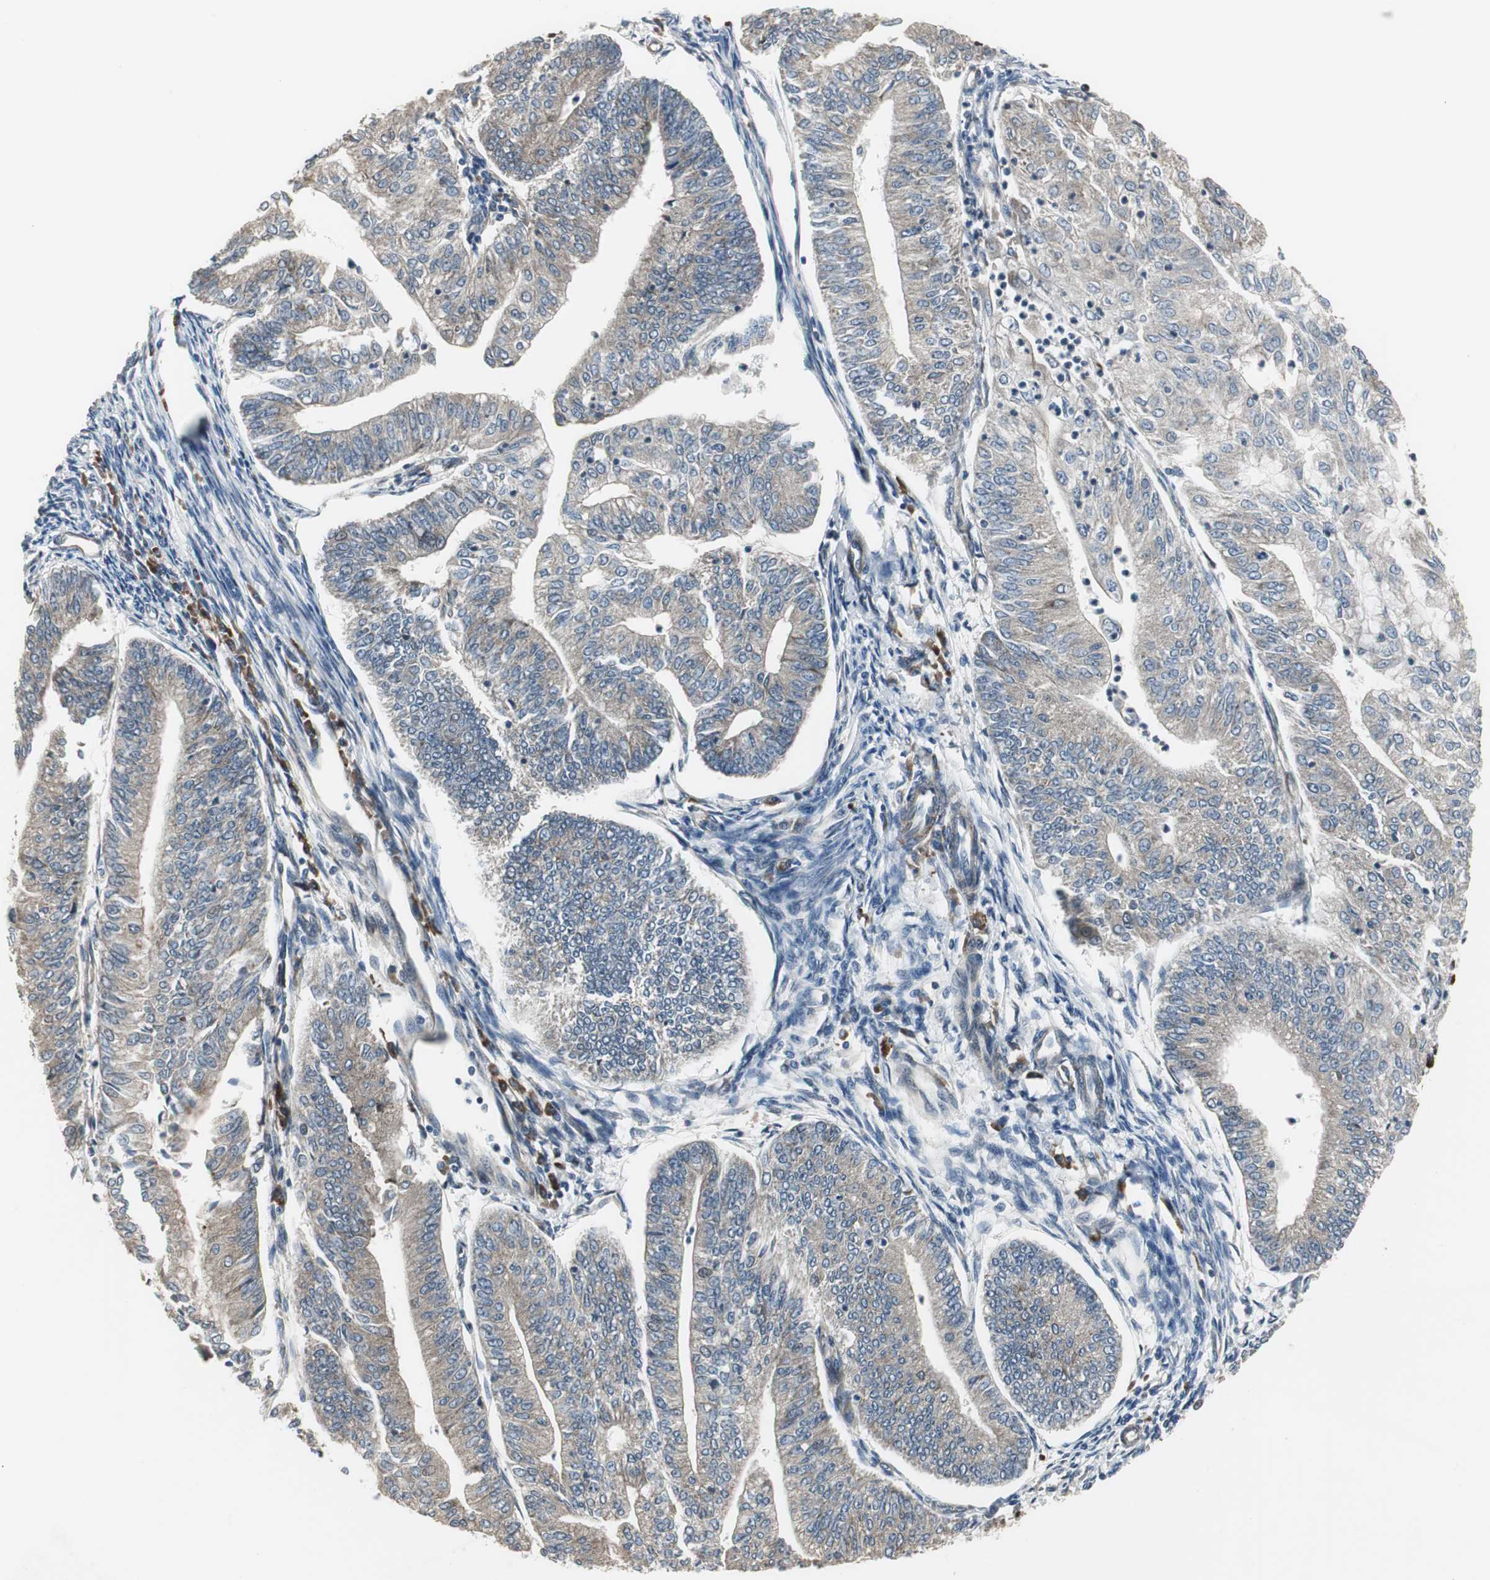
{"staining": {"intensity": "weak", "quantity": "25%-75%", "location": "cytoplasmic/membranous"}, "tissue": "endometrial cancer", "cell_type": "Tumor cells", "image_type": "cancer", "snomed": [{"axis": "morphology", "description": "Adenocarcinoma, NOS"}, {"axis": "topography", "description": "Endometrium"}], "caption": "Protein staining displays weak cytoplasmic/membranous staining in about 25%-75% of tumor cells in endometrial adenocarcinoma. (Stains: DAB (3,3'-diaminobenzidine) in brown, nuclei in blue, Microscopy: brightfield microscopy at high magnification).", "gene": "CHP1", "patient": {"sex": "female", "age": 59}}